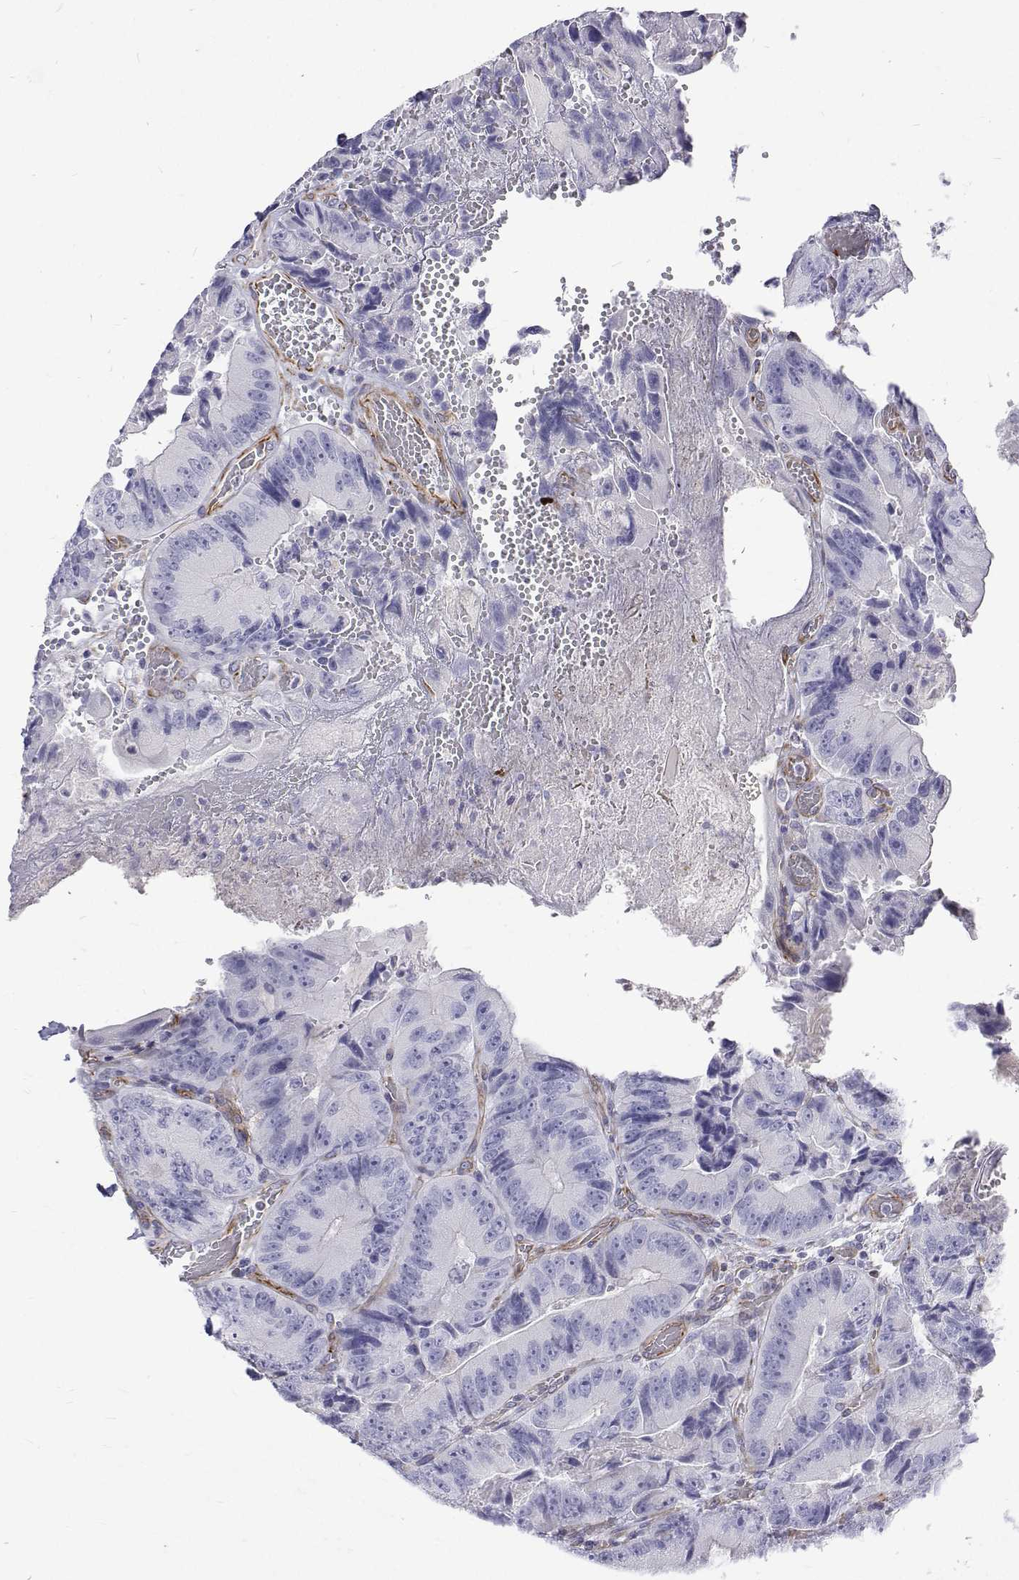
{"staining": {"intensity": "negative", "quantity": "none", "location": "none"}, "tissue": "colorectal cancer", "cell_type": "Tumor cells", "image_type": "cancer", "snomed": [{"axis": "morphology", "description": "Adenocarcinoma, NOS"}, {"axis": "topography", "description": "Colon"}], "caption": "DAB immunohistochemical staining of colorectal cancer shows no significant staining in tumor cells.", "gene": "OPRPN", "patient": {"sex": "female", "age": 86}}